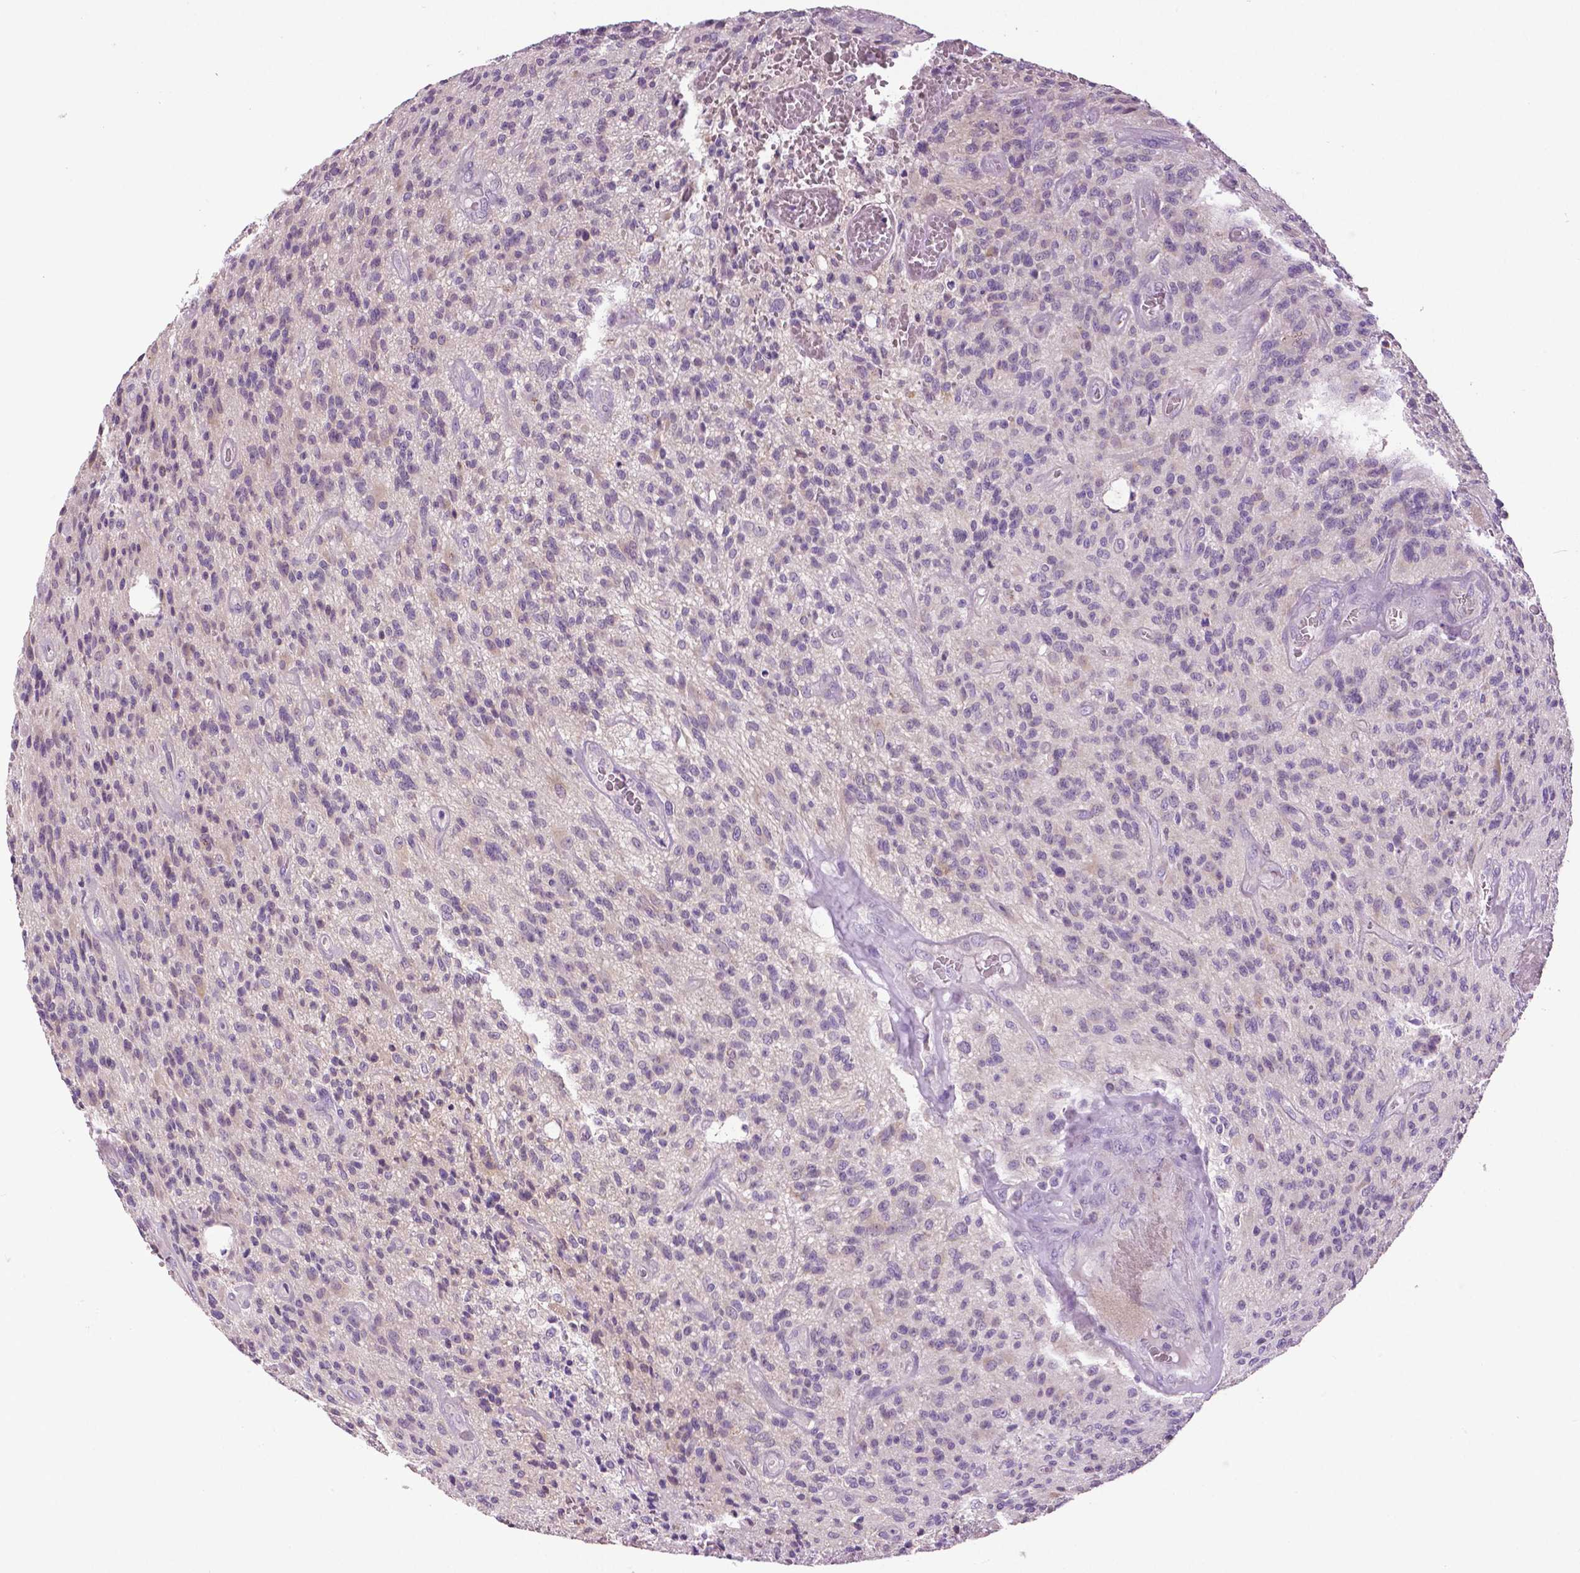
{"staining": {"intensity": "negative", "quantity": "none", "location": "none"}, "tissue": "glioma", "cell_type": "Tumor cells", "image_type": "cancer", "snomed": [{"axis": "morphology", "description": "Glioma, malignant, High grade"}, {"axis": "topography", "description": "Brain"}], "caption": "Malignant glioma (high-grade) was stained to show a protein in brown. There is no significant staining in tumor cells.", "gene": "DNAH12", "patient": {"sex": "male", "age": 76}}